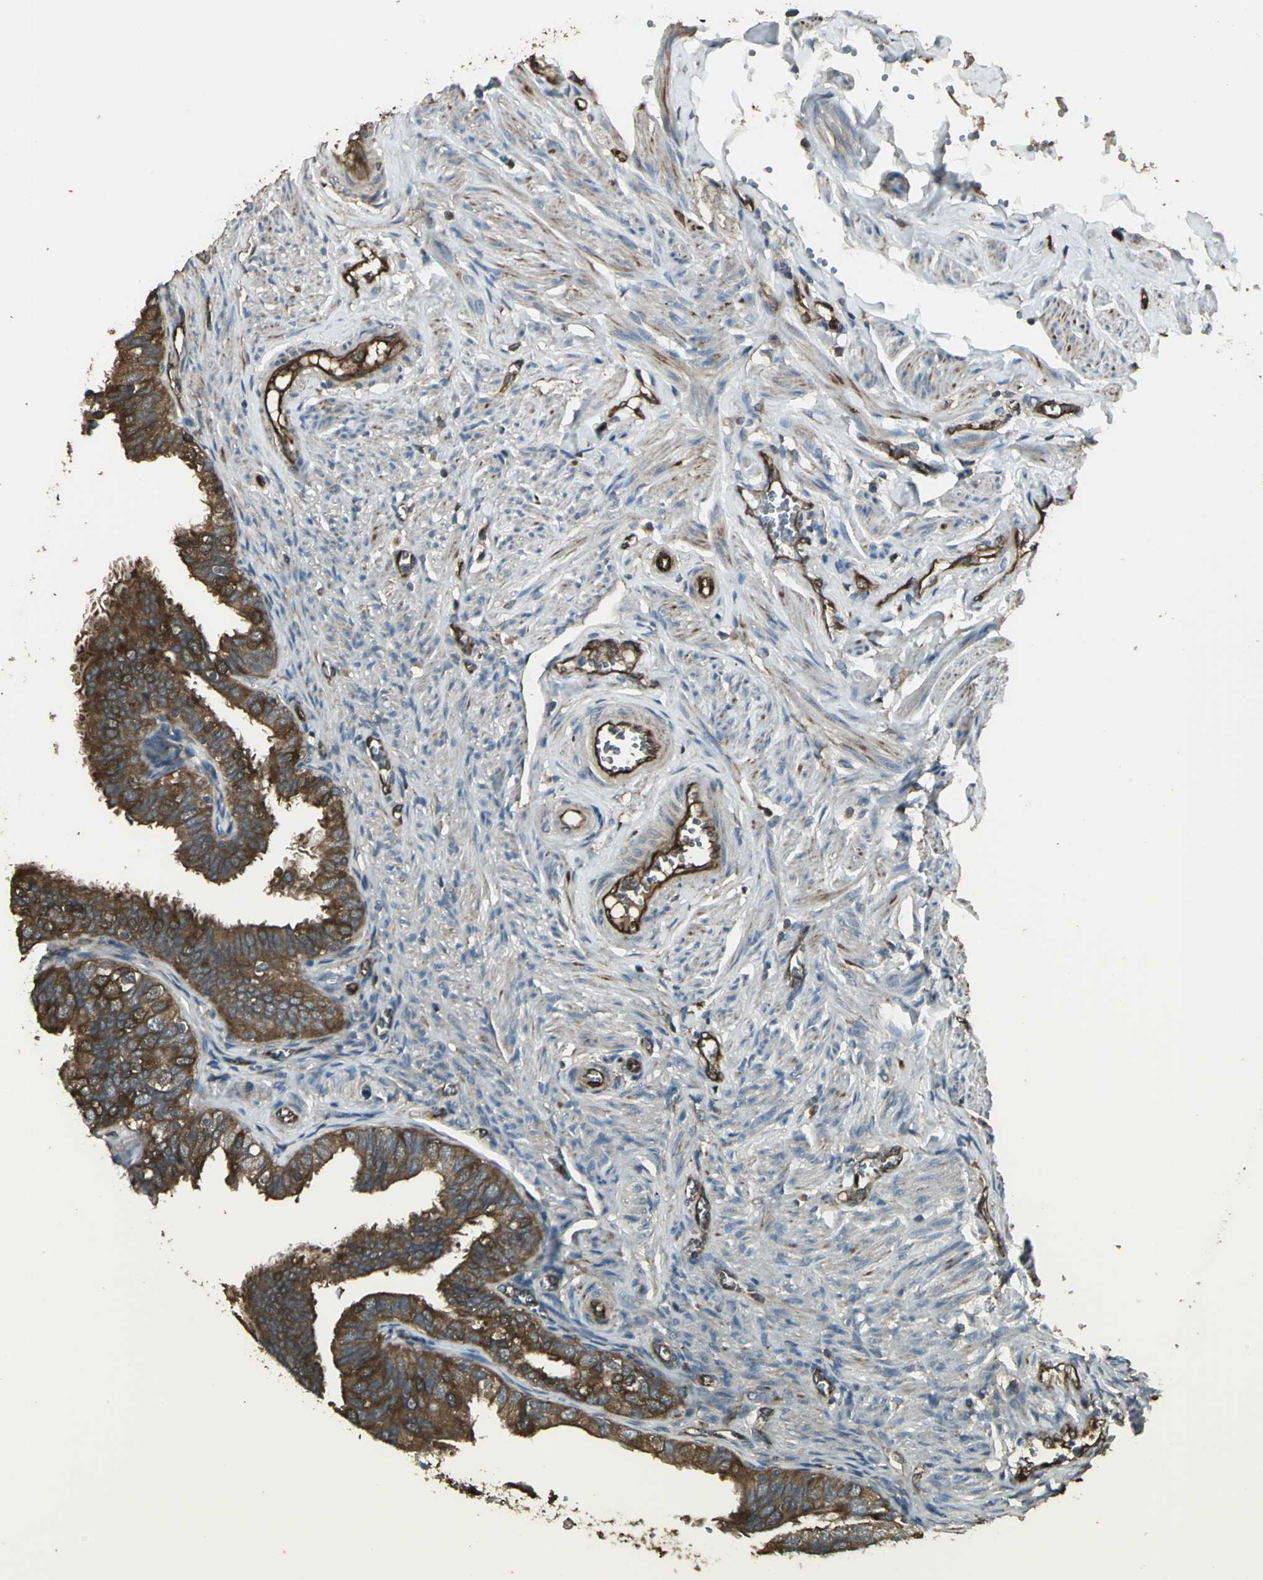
{"staining": {"intensity": "strong", "quantity": ">75%", "location": "cytoplasmic/membranous"}, "tissue": "fallopian tube", "cell_type": "Glandular cells", "image_type": "normal", "snomed": [{"axis": "morphology", "description": "Normal tissue, NOS"}, {"axis": "topography", "description": "Fallopian tube"}], "caption": "Immunohistochemistry (IHC) of unremarkable human fallopian tube reveals high levels of strong cytoplasmic/membranous positivity in about >75% of glandular cells.", "gene": "PRXL2B", "patient": {"sex": "female", "age": 46}}